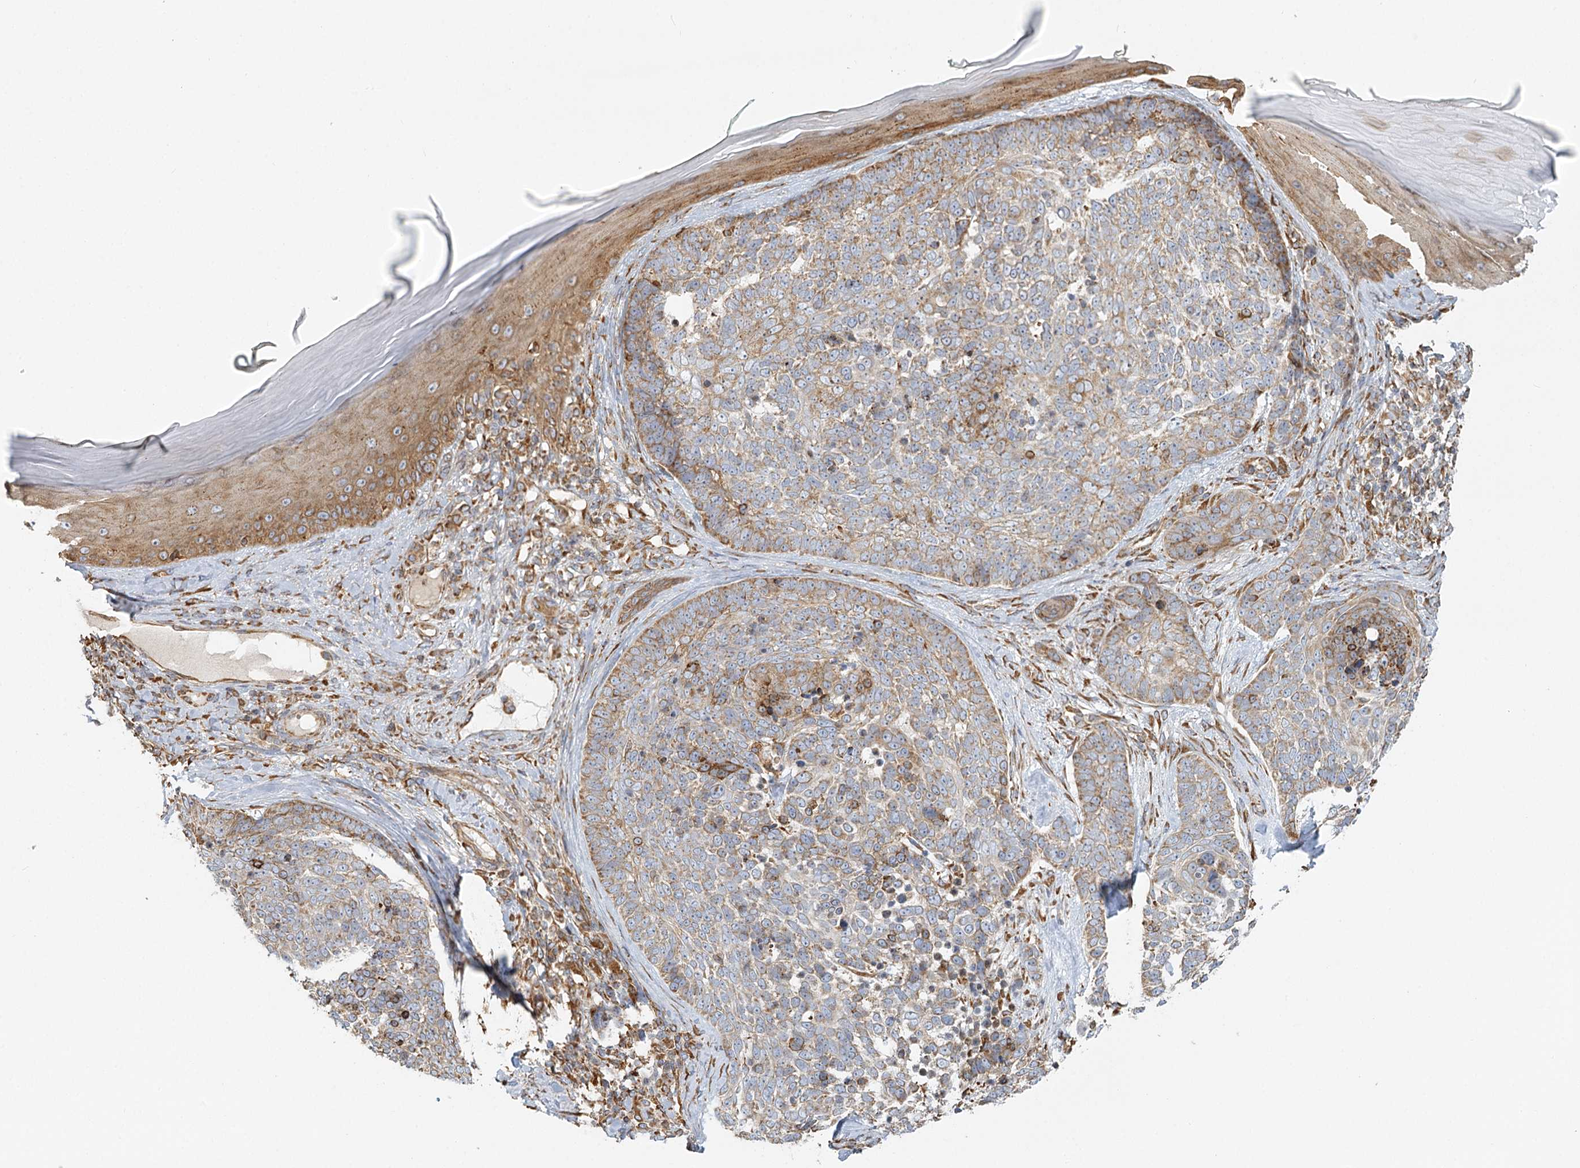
{"staining": {"intensity": "moderate", "quantity": "25%-75%", "location": "cytoplasmic/membranous"}, "tissue": "skin cancer", "cell_type": "Tumor cells", "image_type": "cancer", "snomed": [{"axis": "morphology", "description": "Basal cell carcinoma"}, {"axis": "topography", "description": "Skin"}], "caption": "There is medium levels of moderate cytoplasmic/membranous expression in tumor cells of skin cancer, as demonstrated by immunohistochemical staining (brown color).", "gene": "TAS1R1", "patient": {"sex": "female", "age": 81}}